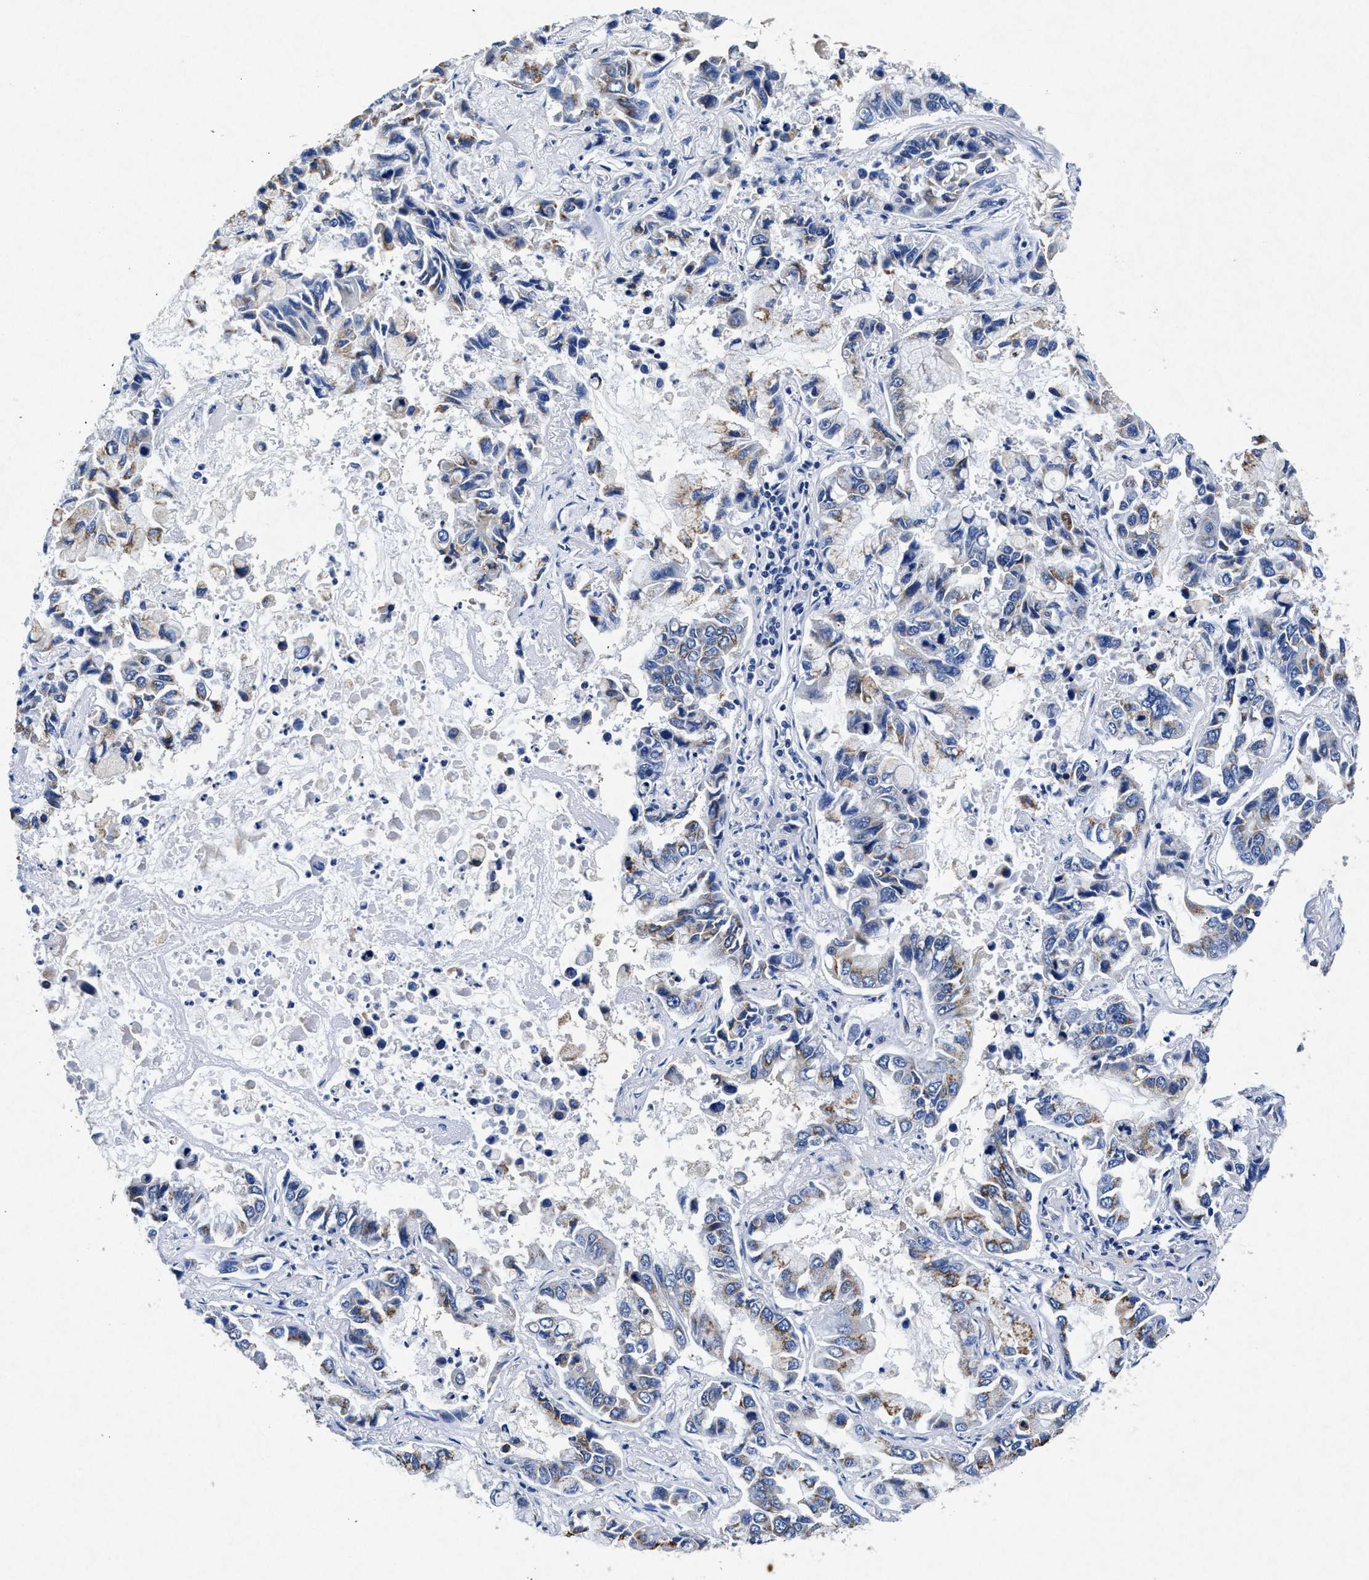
{"staining": {"intensity": "moderate", "quantity": "25%-75%", "location": "cytoplasmic/membranous"}, "tissue": "lung cancer", "cell_type": "Tumor cells", "image_type": "cancer", "snomed": [{"axis": "morphology", "description": "Adenocarcinoma, NOS"}, {"axis": "topography", "description": "Lung"}], "caption": "An IHC photomicrograph of neoplastic tissue is shown. Protein staining in brown shows moderate cytoplasmic/membranous positivity in lung adenocarcinoma within tumor cells.", "gene": "MAP6", "patient": {"sex": "male", "age": 64}}